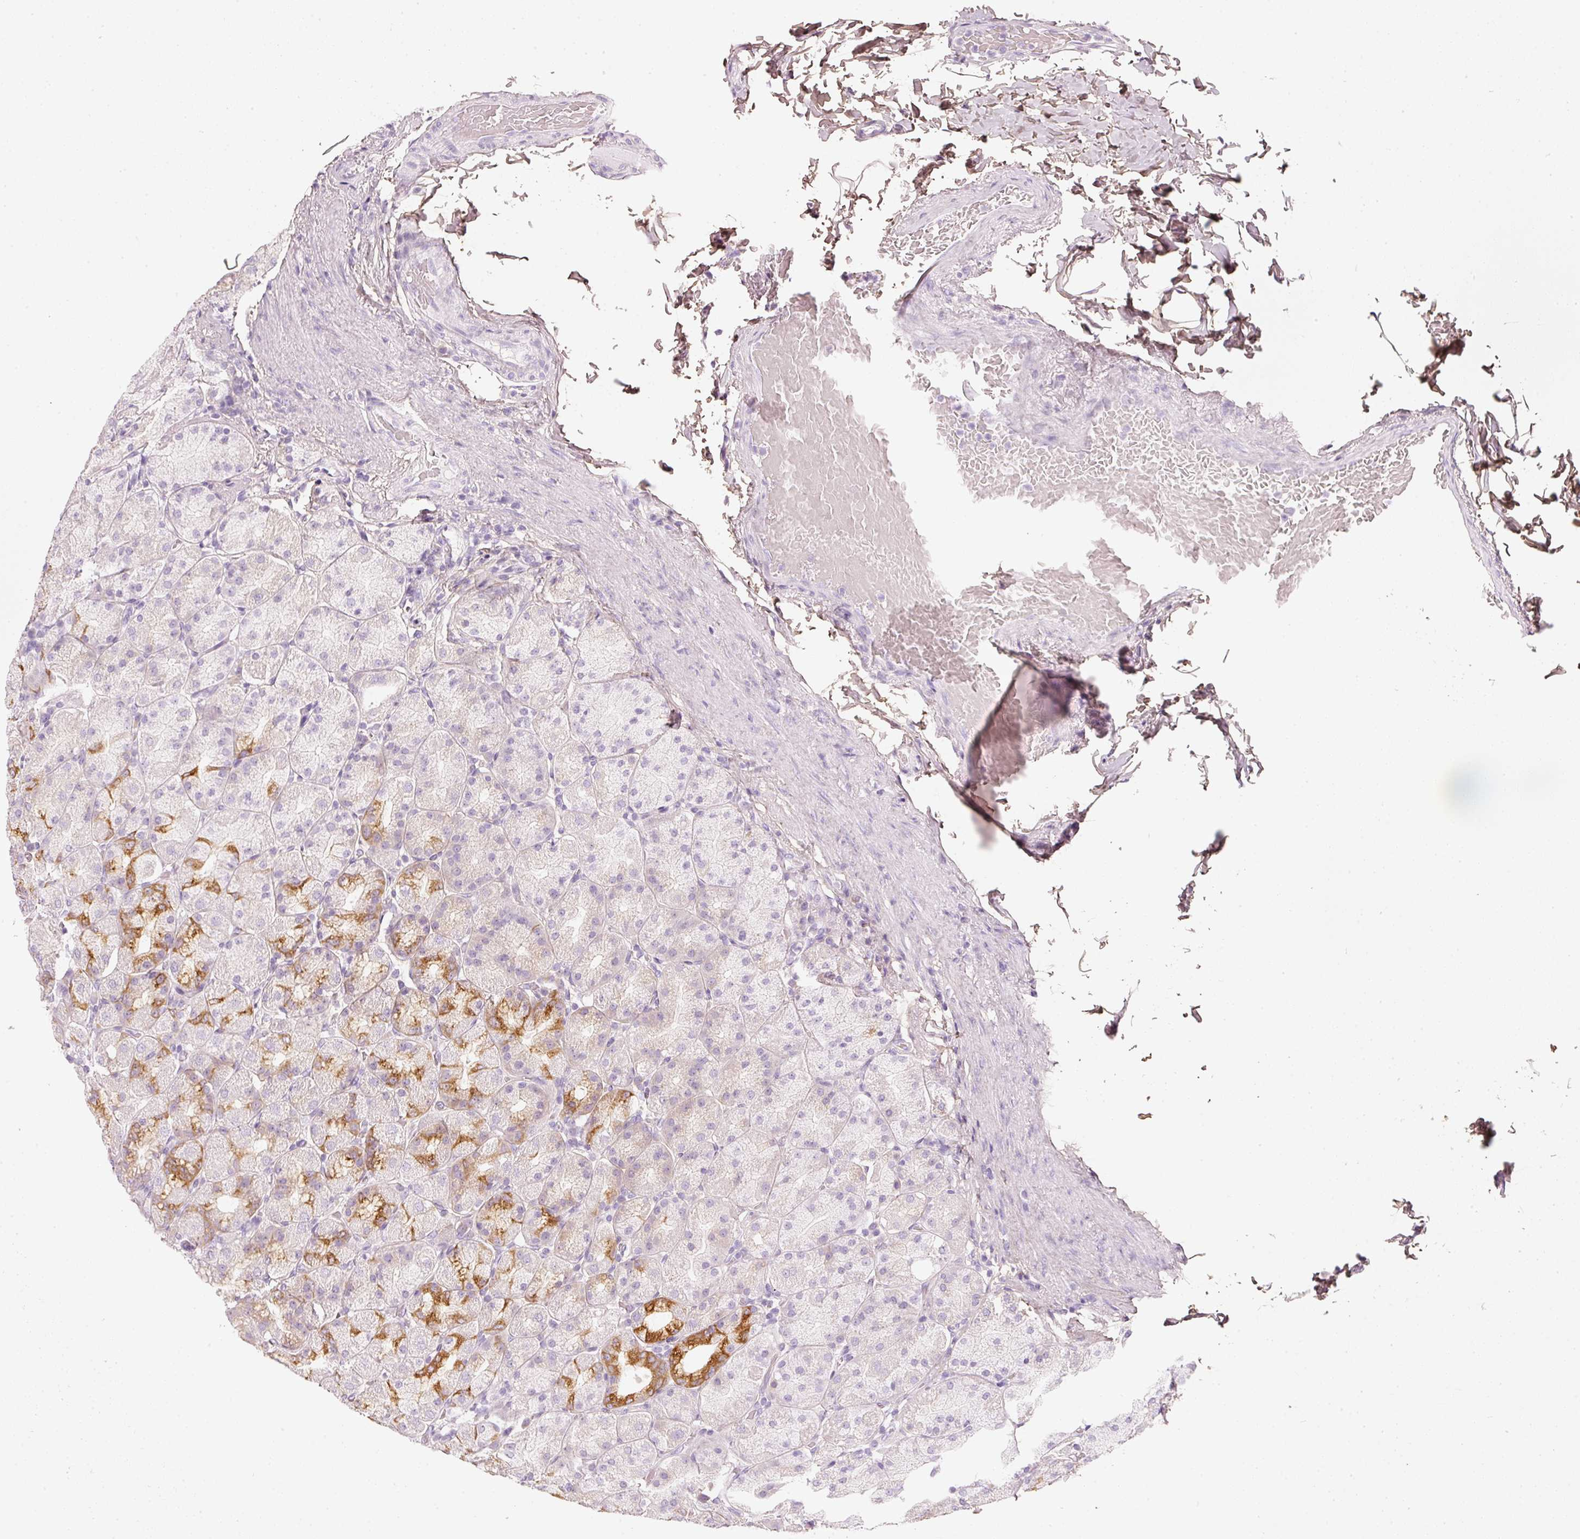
{"staining": {"intensity": "strong", "quantity": "<25%", "location": "cytoplasmic/membranous"}, "tissue": "stomach", "cell_type": "Glandular cells", "image_type": "normal", "snomed": [{"axis": "morphology", "description": "Normal tissue, NOS"}, {"axis": "topography", "description": "Stomach, upper"}, {"axis": "topography", "description": "Stomach"}], "caption": "Protein staining demonstrates strong cytoplasmic/membranous staining in about <25% of glandular cells in normal stomach.", "gene": "PDXDC1", "patient": {"sex": "male", "age": 68}}